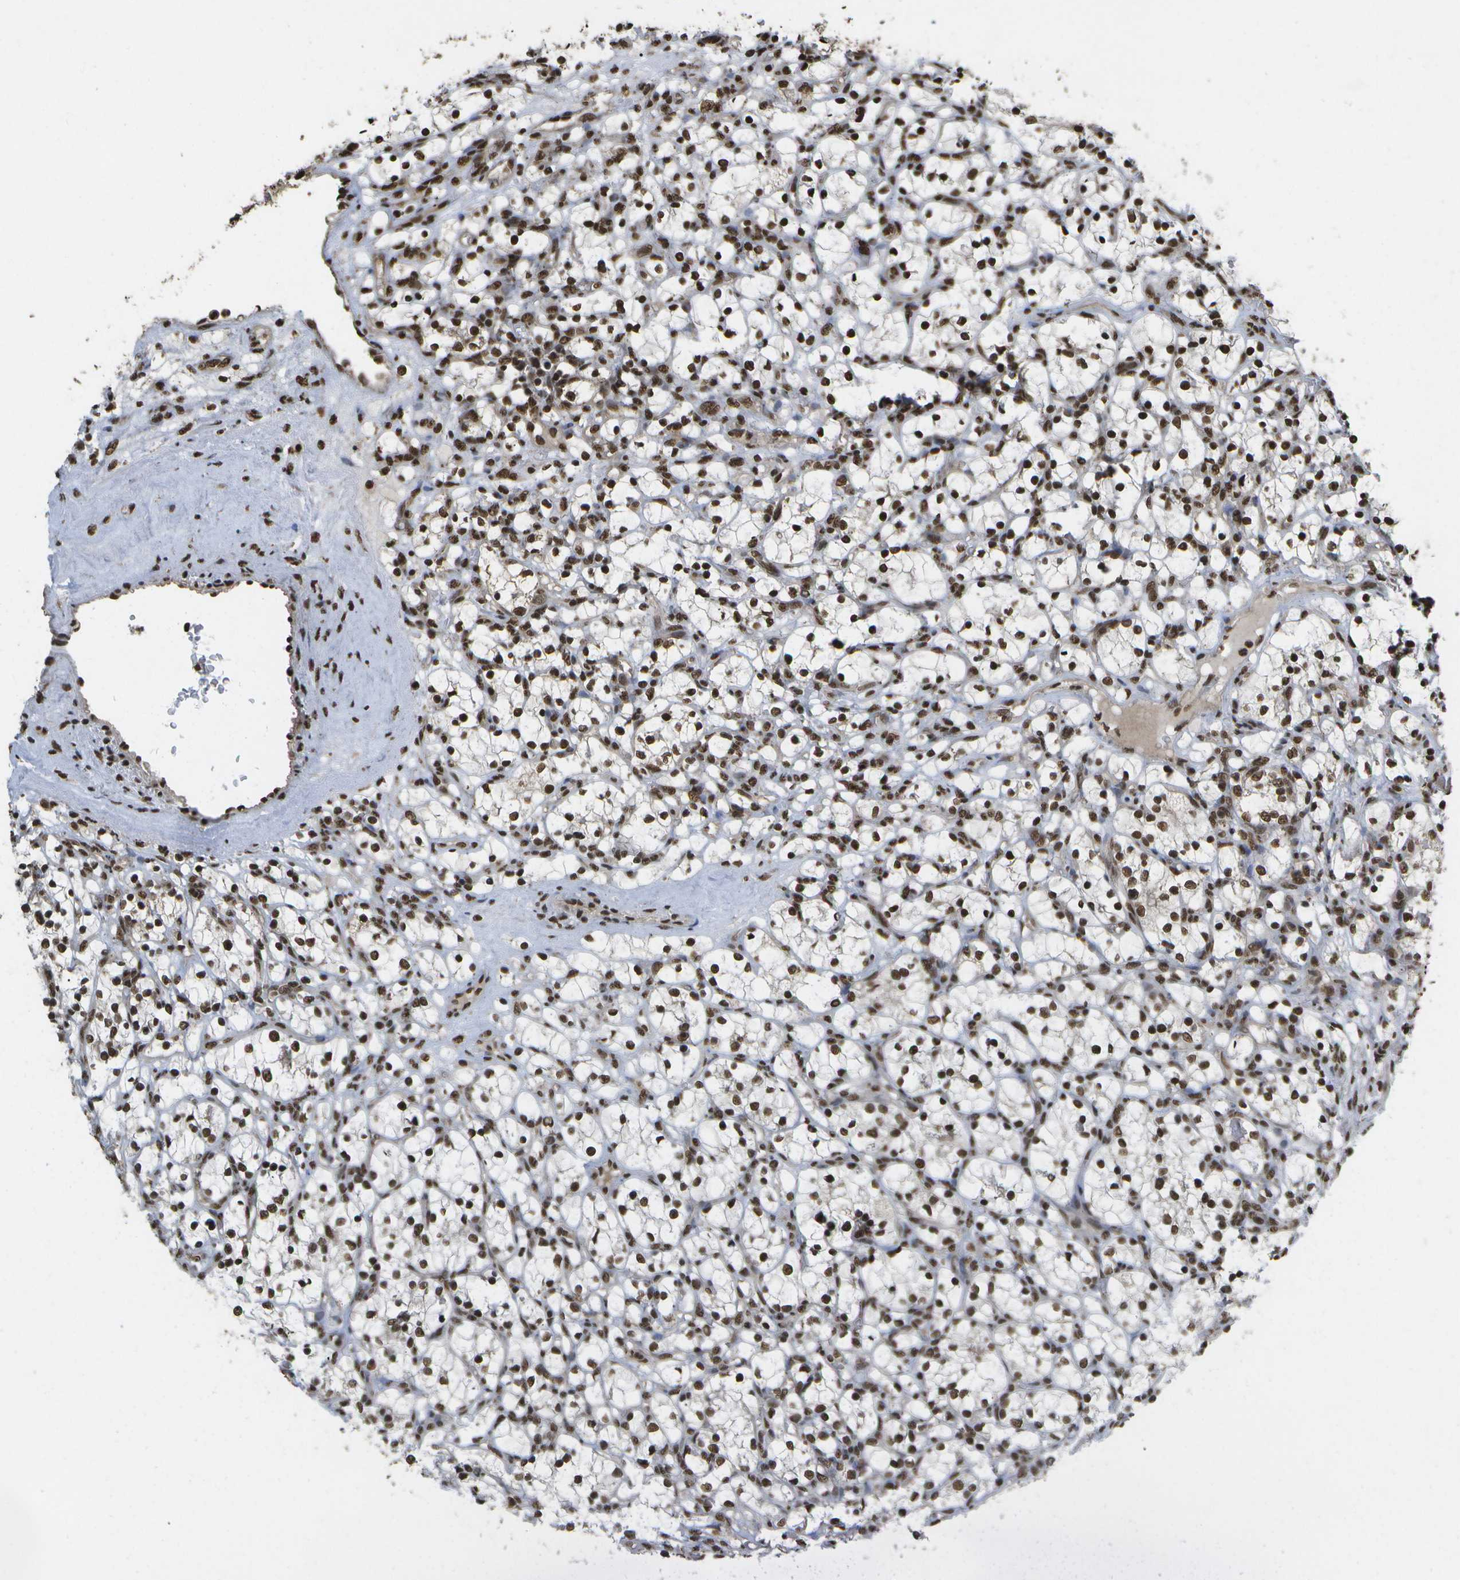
{"staining": {"intensity": "strong", "quantity": ">75%", "location": "nuclear"}, "tissue": "renal cancer", "cell_type": "Tumor cells", "image_type": "cancer", "snomed": [{"axis": "morphology", "description": "Adenocarcinoma, NOS"}, {"axis": "topography", "description": "Kidney"}], "caption": "This photomicrograph exhibits immunohistochemistry (IHC) staining of renal cancer (adenocarcinoma), with high strong nuclear positivity in approximately >75% of tumor cells.", "gene": "SPEN", "patient": {"sex": "female", "age": 69}}